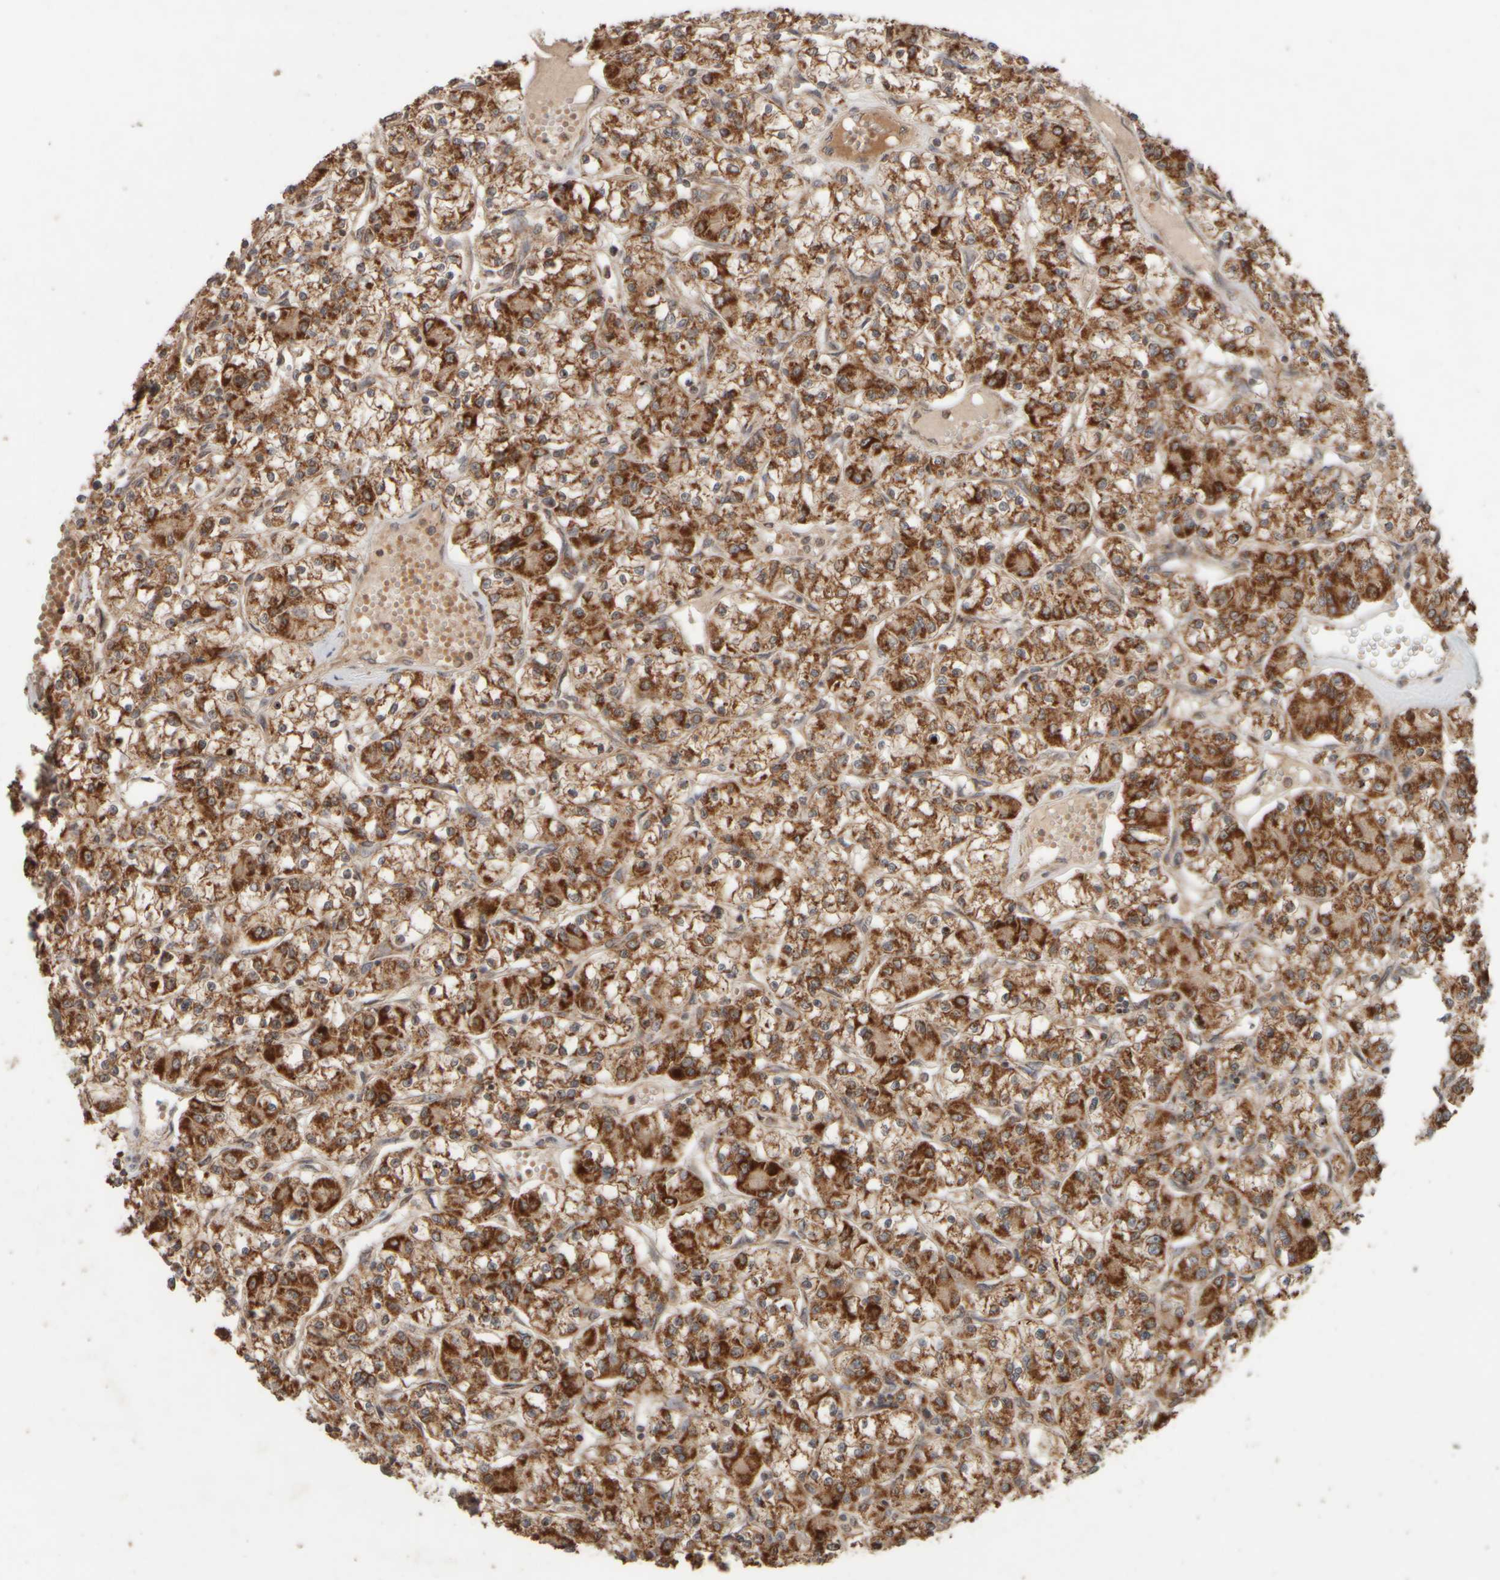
{"staining": {"intensity": "strong", "quantity": ">75%", "location": "cytoplasmic/membranous"}, "tissue": "renal cancer", "cell_type": "Tumor cells", "image_type": "cancer", "snomed": [{"axis": "morphology", "description": "Adenocarcinoma, NOS"}, {"axis": "topography", "description": "Kidney"}], "caption": "Human renal cancer stained with a brown dye shows strong cytoplasmic/membranous positive expression in approximately >75% of tumor cells.", "gene": "EIF2B3", "patient": {"sex": "female", "age": 59}}